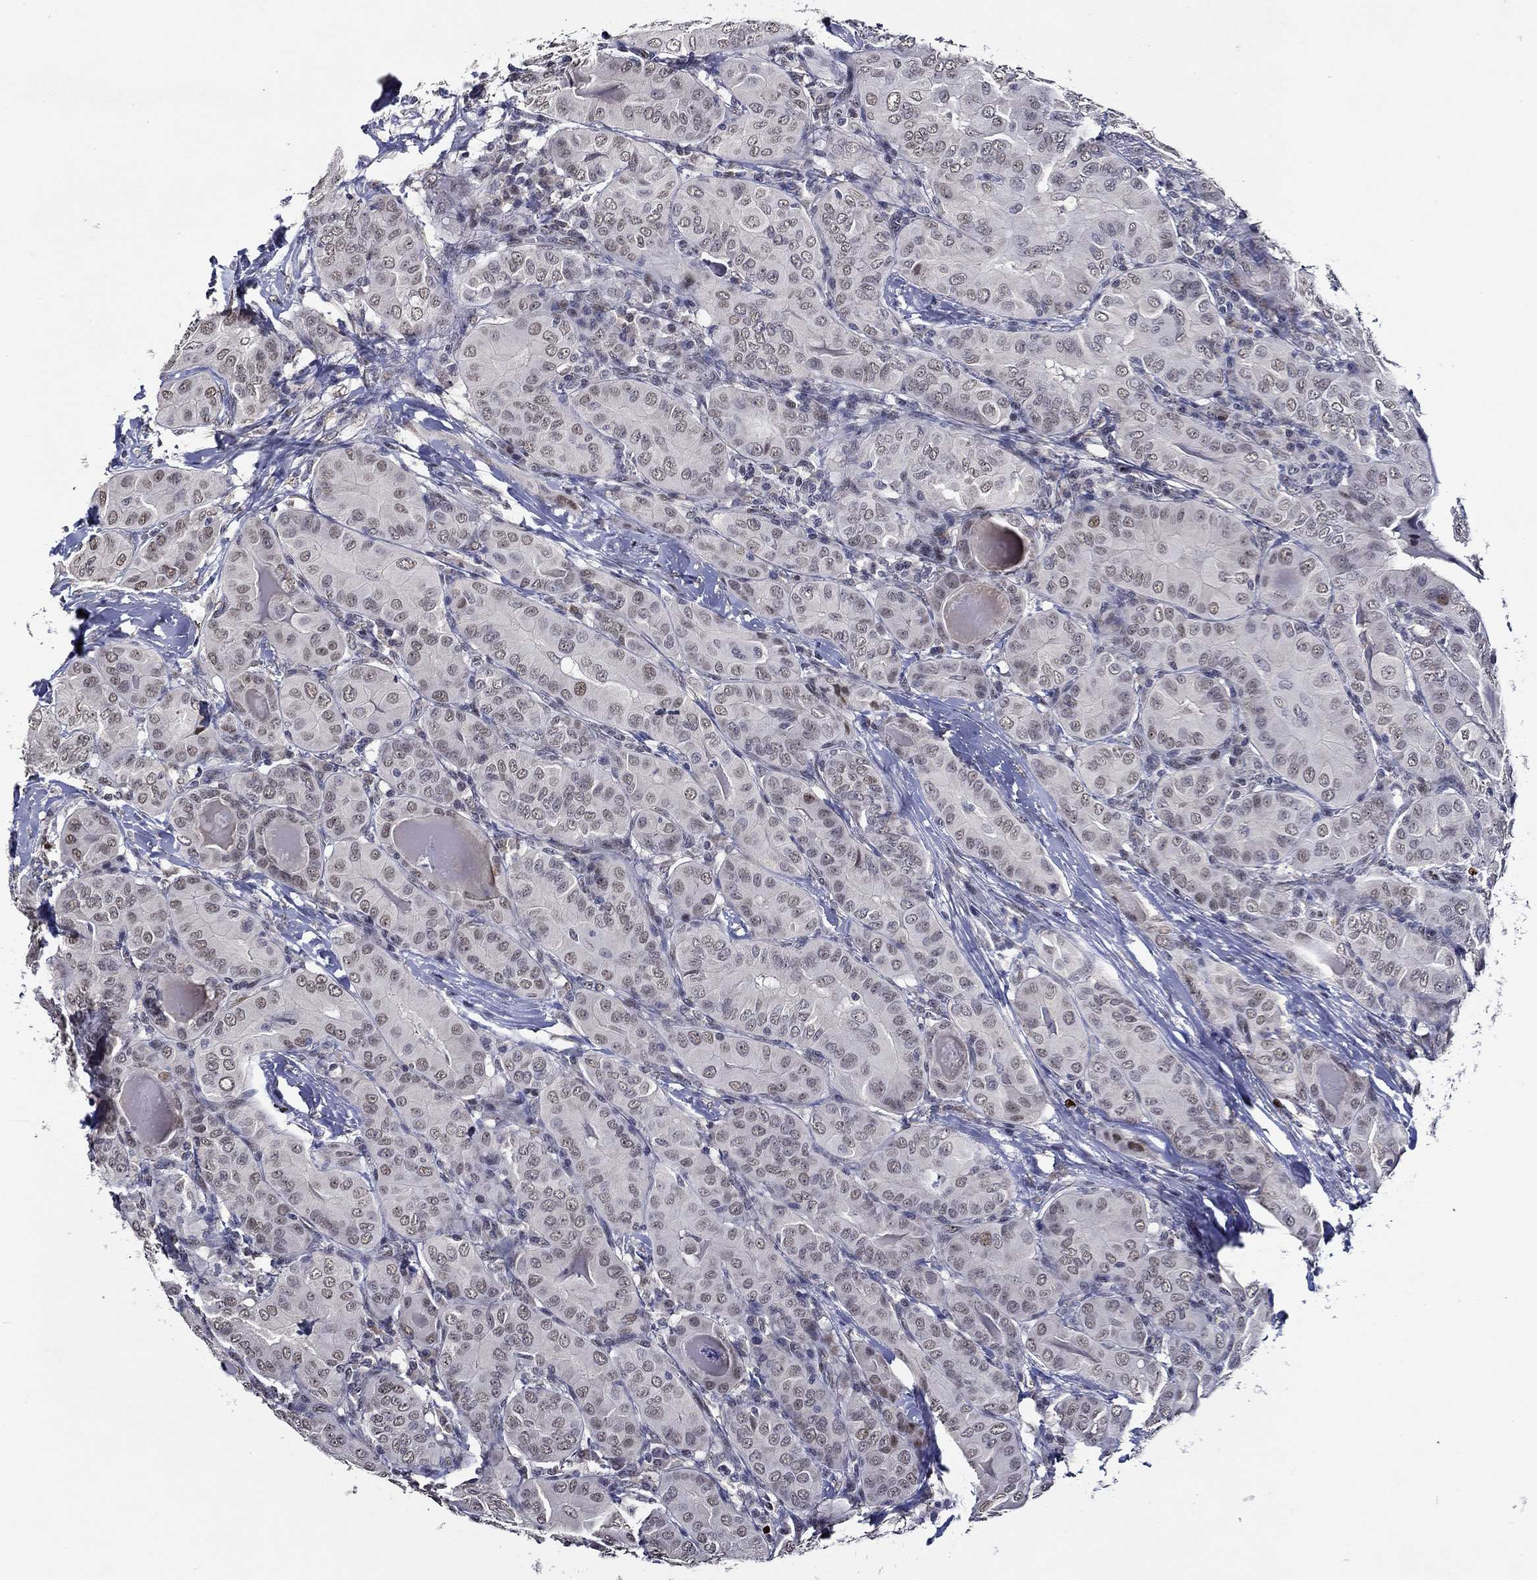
{"staining": {"intensity": "moderate", "quantity": "<25%", "location": "nuclear"}, "tissue": "thyroid cancer", "cell_type": "Tumor cells", "image_type": "cancer", "snomed": [{"axis": "morphology", "description": "Papillary adenocarcinoma, NOS"}, {"axis": "topography", "description": "Thyroid gland"}], "caption": "Thyroid cancer (papillary adenocarcinoma) was stained to show a protein in brown. There is low levels of moderate nuclear staining in approximately <25% of tumor cells. Ihc stains the protein of interest in brown and the nuclei are stained blue.", "gene": "GATA2", "patient": {"sex": "female", "age": 37}}